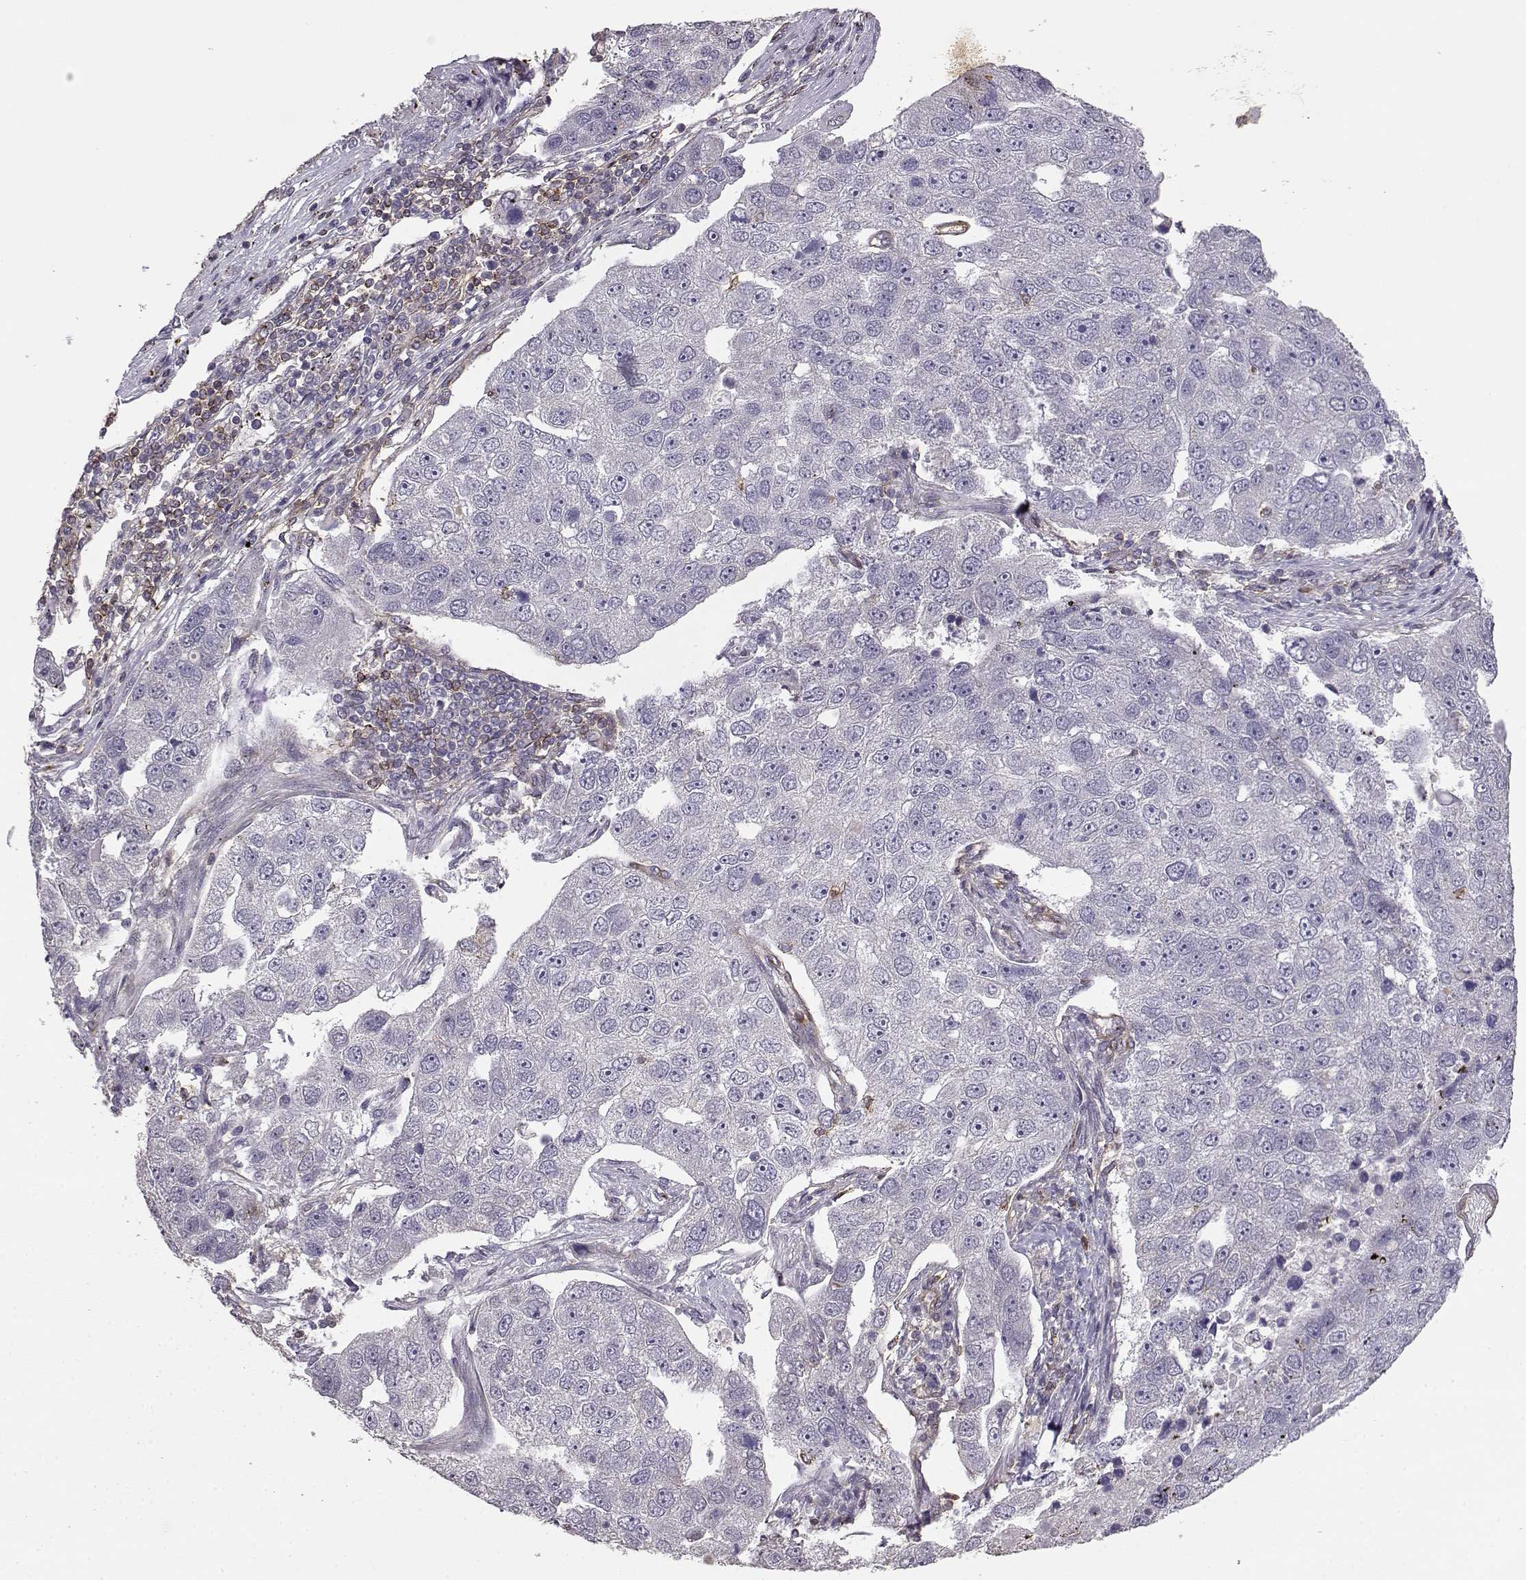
{"staining": {"intensity": "negative", "quantity": "none", "location": "none"}, "tissue": "pancreatic cancer", "cell_type": "Tumor cells", "image_type": "cancer", "snomed": [{"axis": "morphology", "description": "Adenocarcinoma, NOS"}, {"axis": "topography", "description": "Pancreas"}], "caption": "This is a micrograph of IHC staining of adenocarcinoma (pancreatic), which shows no expression in tumor cells.", "gene": "IFITM1", "patient": {"sex": "female", "age": 61}}